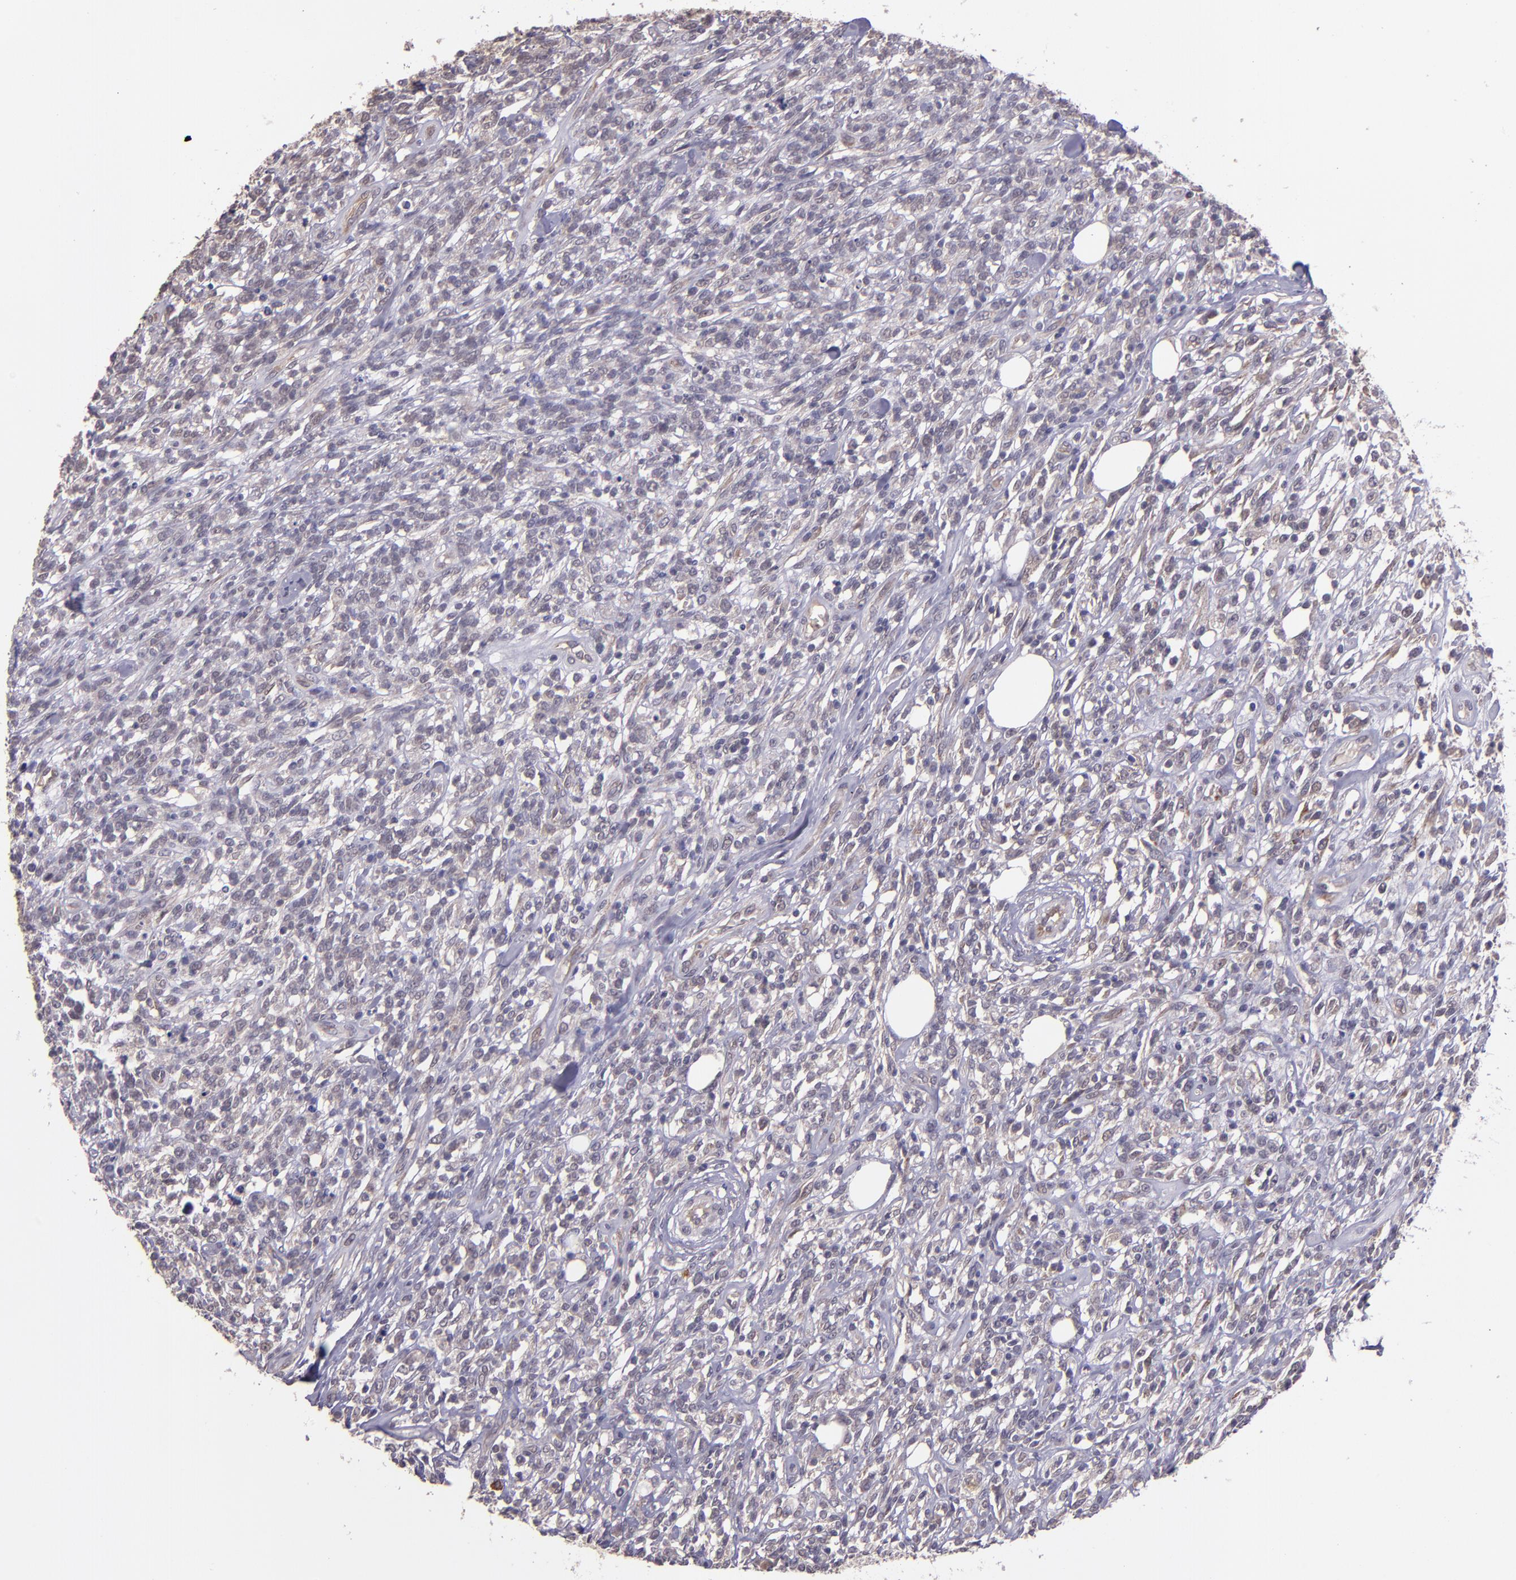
{"staining": {"intensity": "weak", "quantity": ">75%", "location": "cytoplasmic/membranous"}, "tissue": "lymphoma", "cell_type": "Tumor cells", "image_type": "cancer", "snomed": [{"axis": "morphology", "description": "Malignant lymphoma, non-Hodgkin's type, High grade"}, {"axis": "topography", "description": "Lymph node"}], "caption": "A micrograph of lymphoma stained for a protein reveals weak cytoplasmic/membranous brown staining in tumor cells. The staining was performed using DAB (3,3'-diaminobenzidine) to visualize the protein expression in brown, while the nuclei were stained in blue with hematoxylin (Magnification: 20x).", "gene": "TAF7L", "patient": {"sex": "female", "age": 73}}